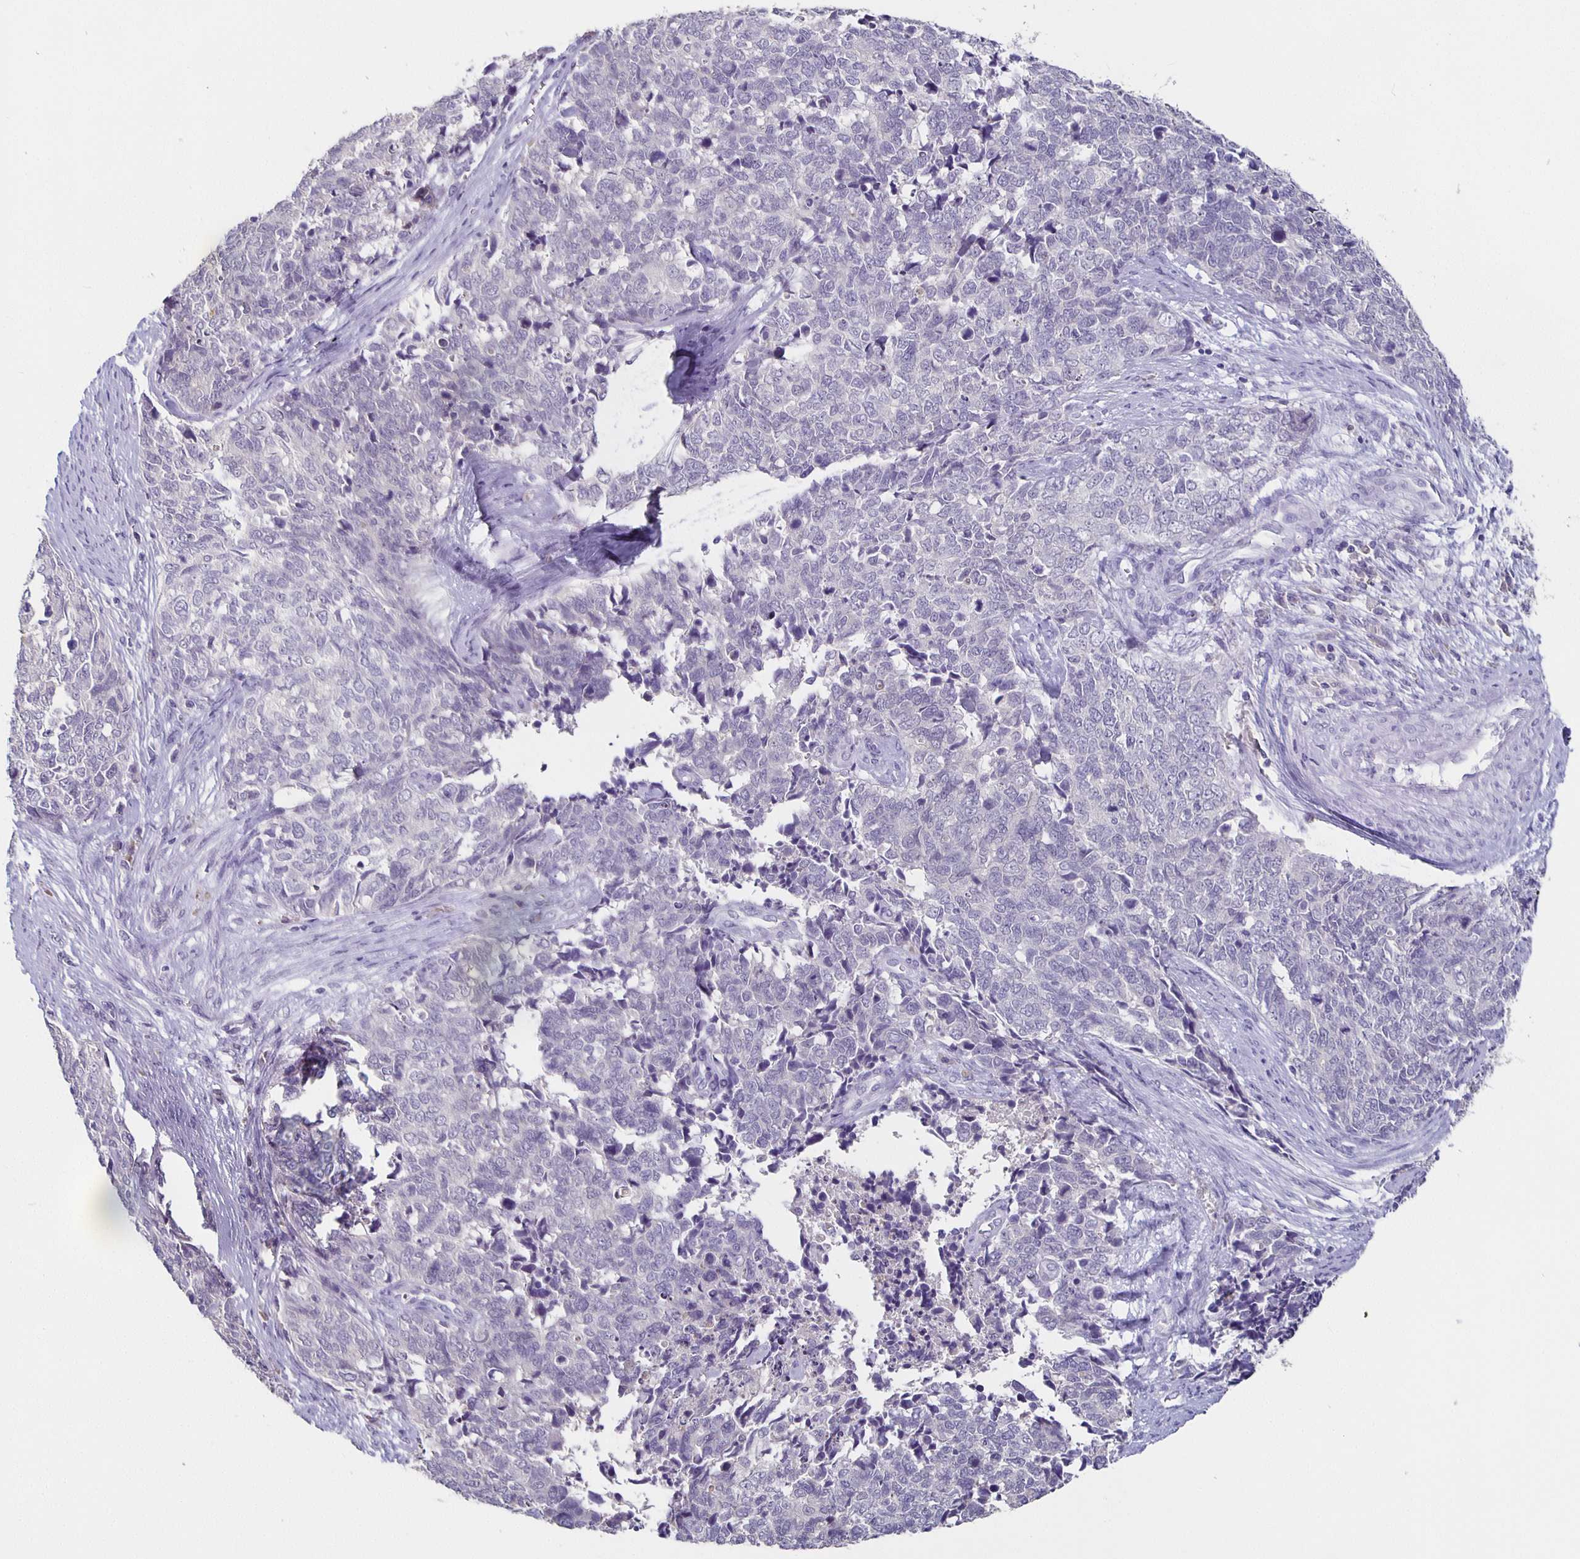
{"staining": {"intensity": "negative", "quantity": "none", "location": "none"}, "tissue": "cervical cancer", "cell_type": "Tumor cells", "image_type": "cancer", "snomed": [{"axis": "morphology", "description": "Adenocarcinoma, NOS"}, {"axis": "topography", "description": "Cervix"}], "caption": "Cervical adenocarcinoma was stained to show a protein in brown. There is no significant expression in tumor cells.", "gene": "GPX4", "patient": {"sex": "female", "age": 63}}